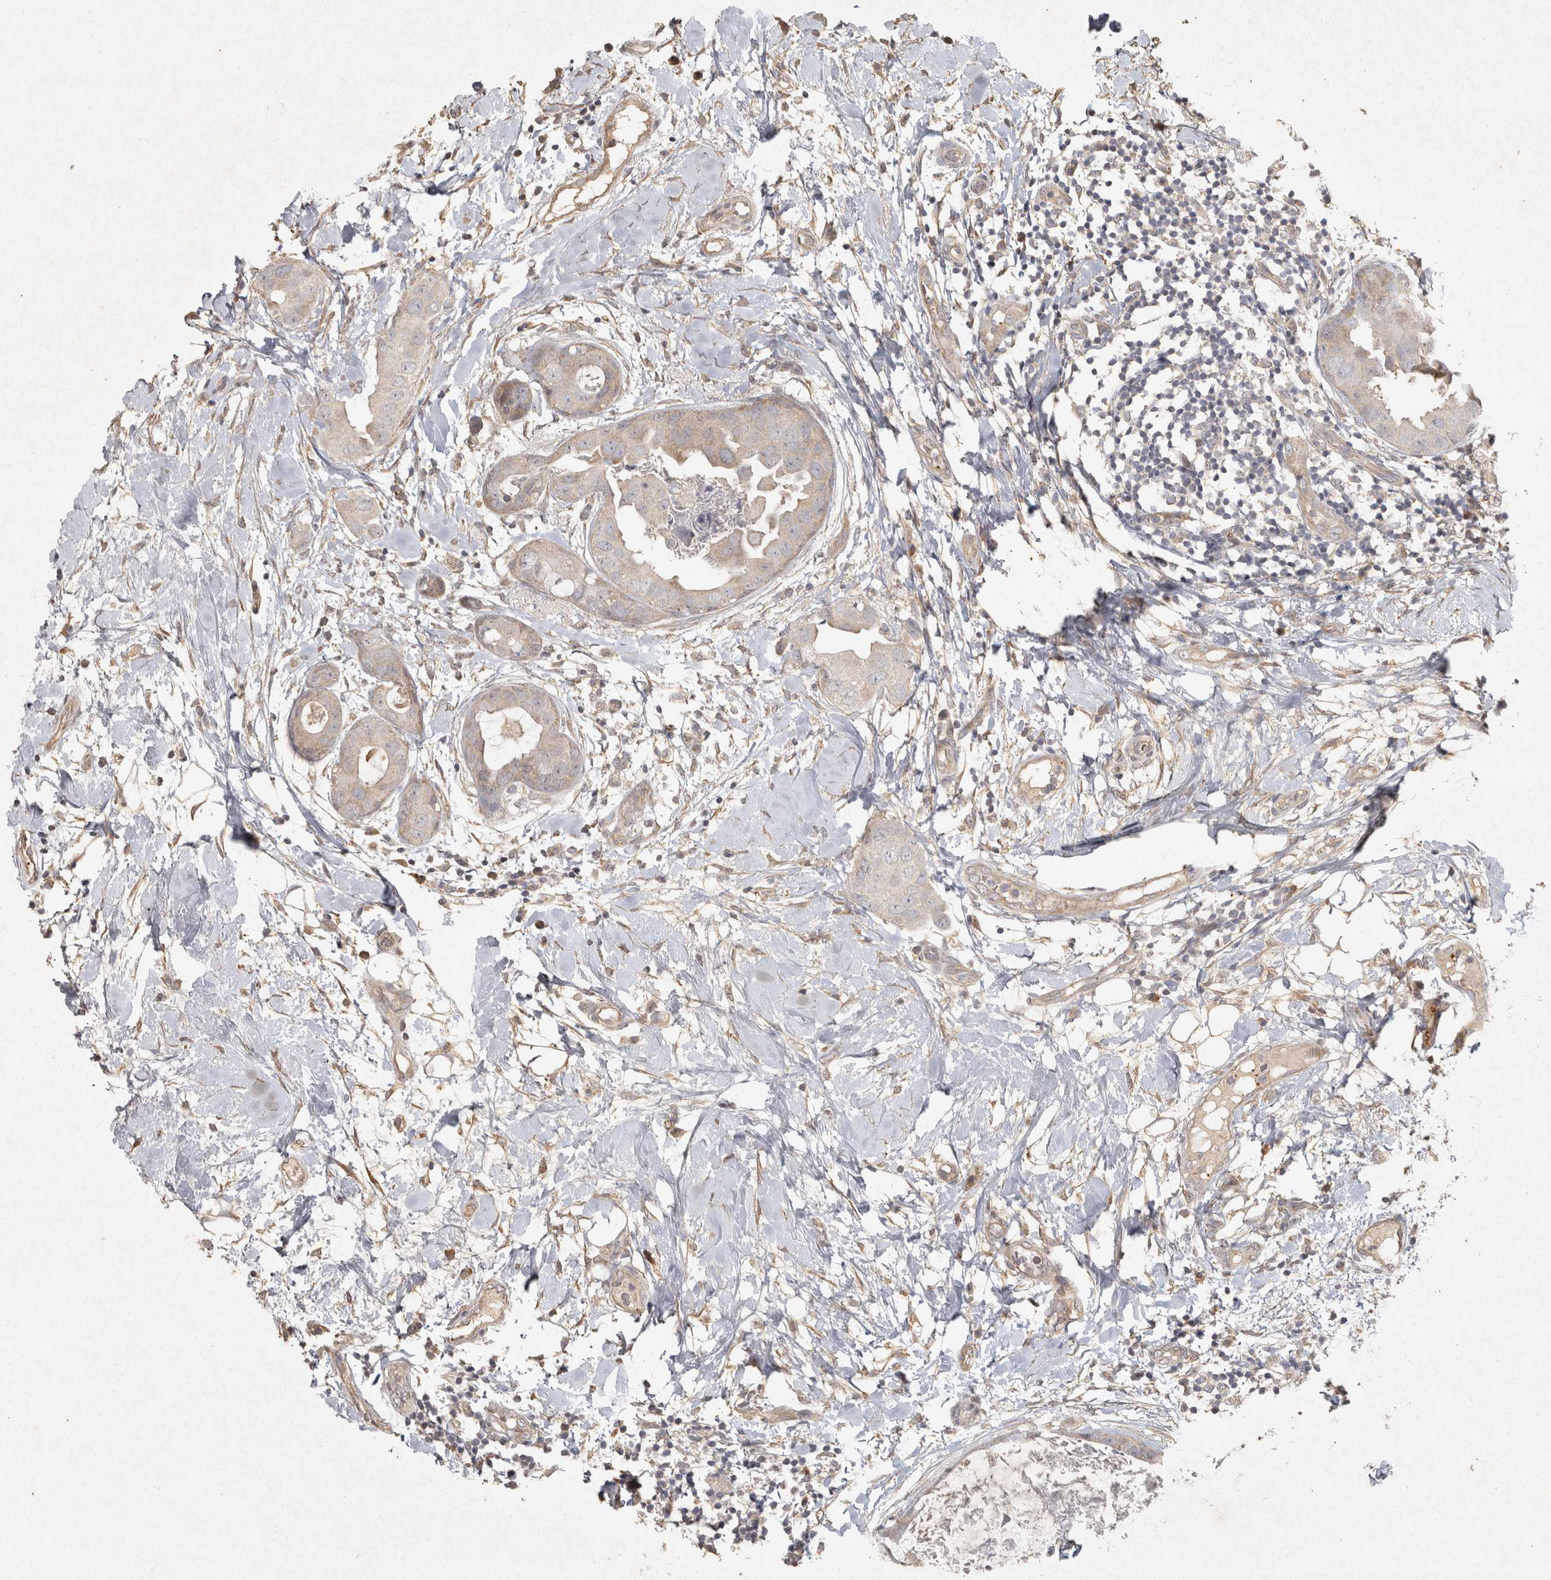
{"staining": {"intensity": "weak", "quantity": "25%-75%", "location": "cytoplasmic/membranous"}, "tissue": "breast cancer", "cell_type": "Tumor cells", "image_type": "cancer", "snomed": [{"axis": "morphology", "description": "Duct carcinoma"}, {"axis": "topography", "description": "Breast"}], "caption": "The histopathology image demonstrates a brown stain indicating the presence of a protein in the cytoplasmic/membranous of tumor cells in breast cancer.", "gene": "OSTN", "patient": {"sex": "female", "age": 40}}